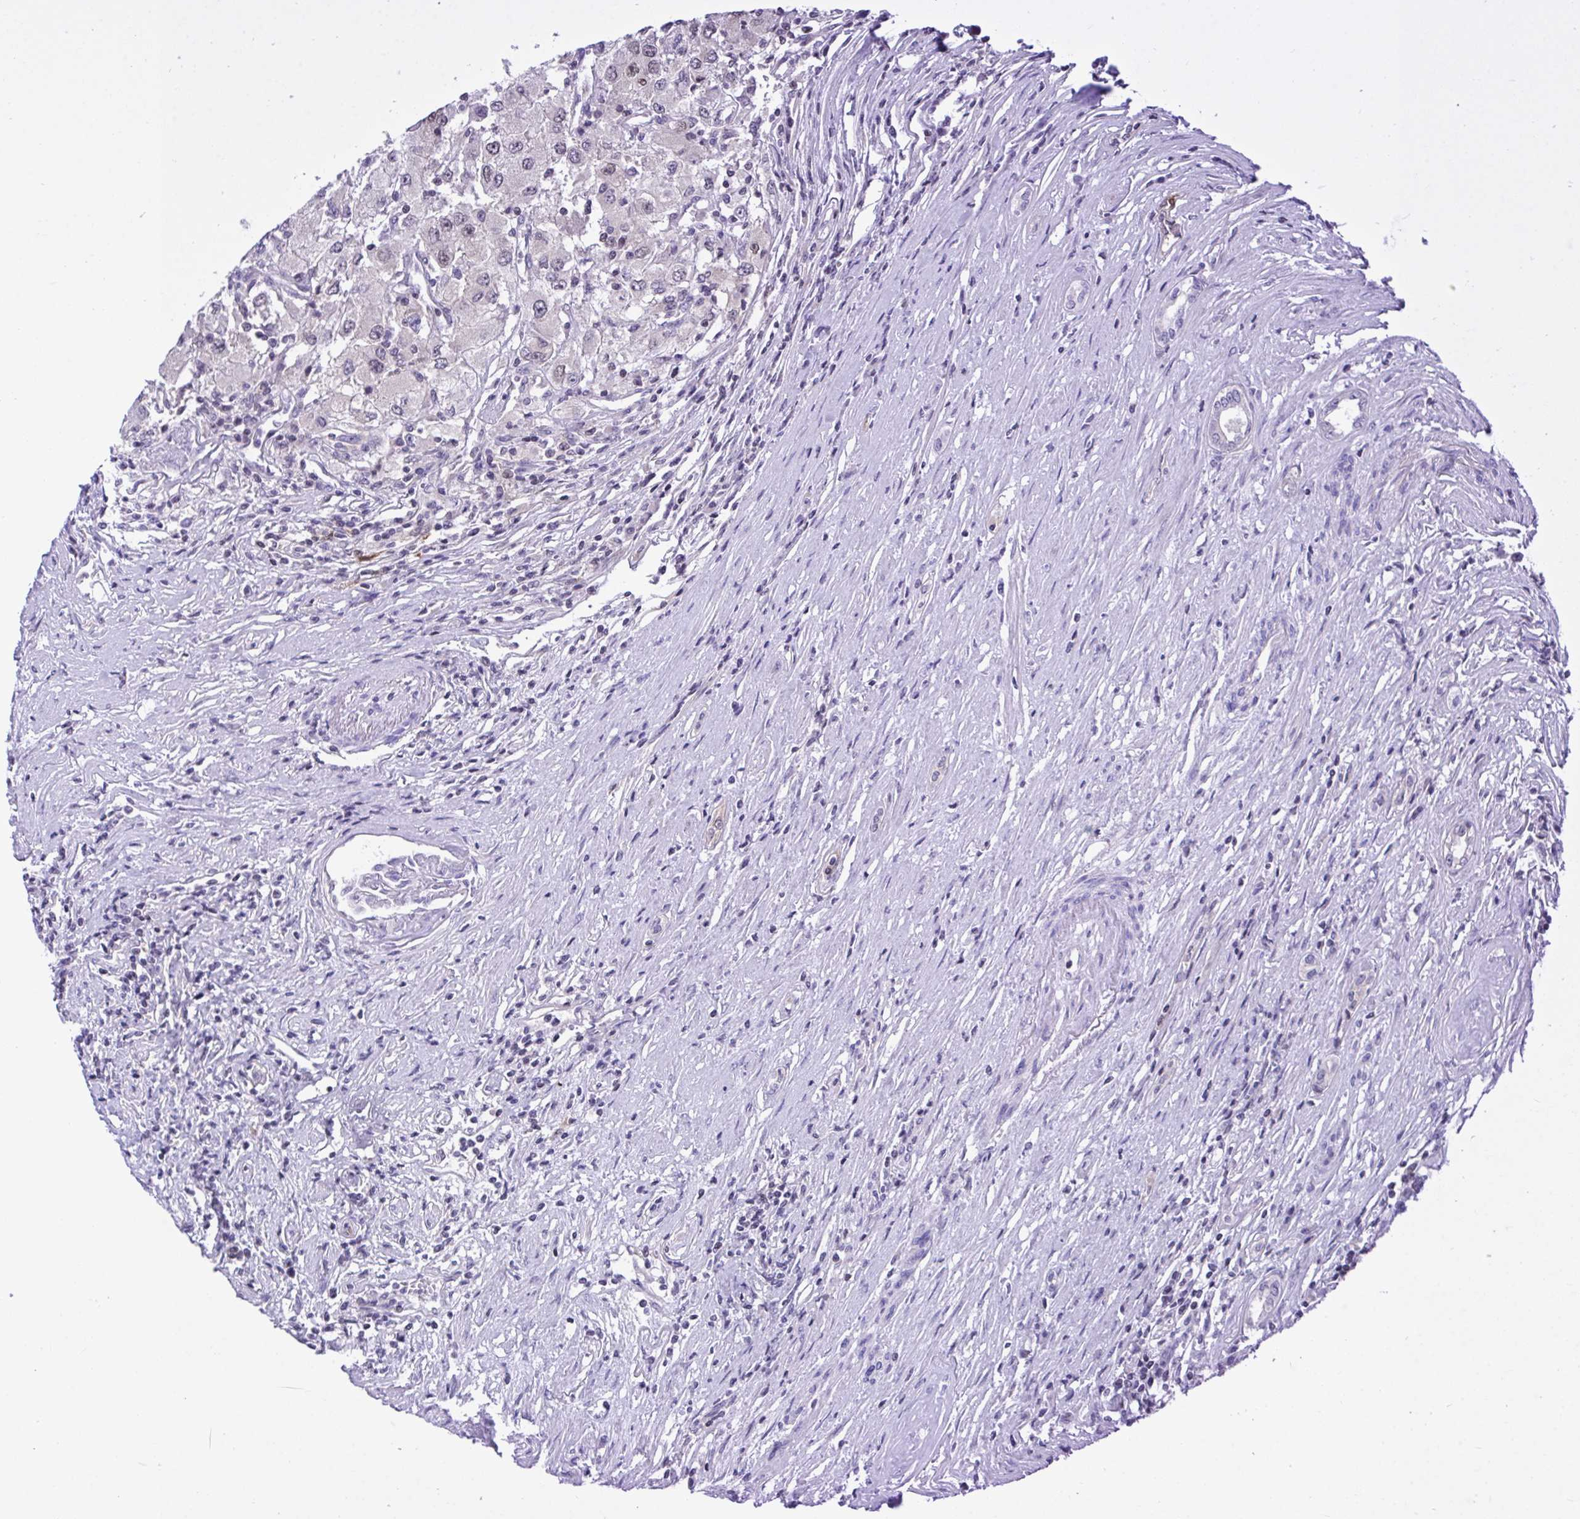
{"staining": {"intensity": "negative", "quantity": "none", "location": "none"}, "tissue": "renal cancer", "cell_type": "Tumor cells", "image_type": "cancer", "snomed": [{"axis": "morphology", "description": "Adenocarcinoma, NOS"}, {"axis": "topography", "description": "Kidney"}], "caption": "DAB (3,3'-diaminobenzidine) immunohistochemical staining of human renal adenocarcinoma shows no significant expression in tumor cells.", "gene": "SNX11", "patient": {"sex": "female", "age": 67}}